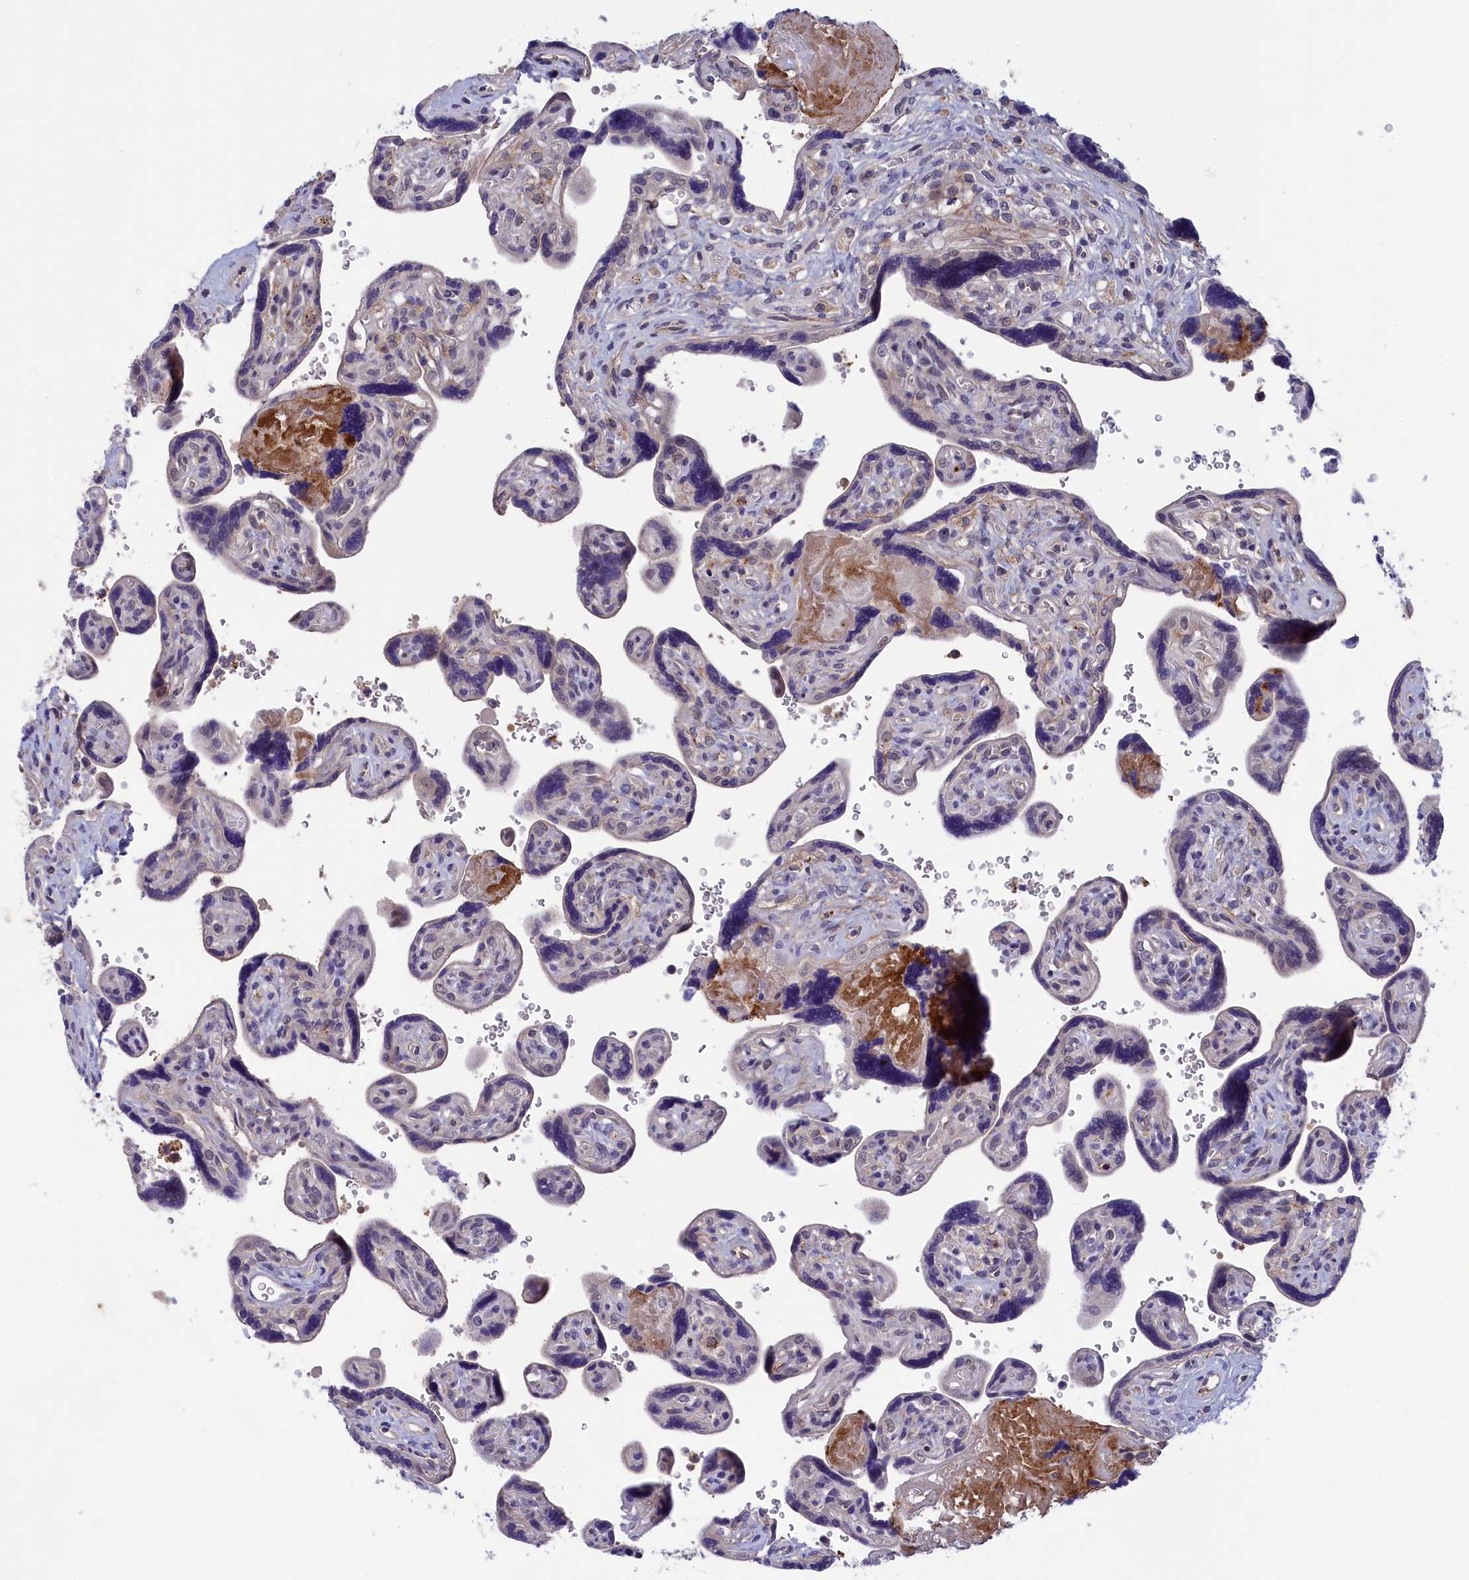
{"staining": {"intensity": "negative", "quantity": "none", "location": "none"}, "tissue": "placenta", "cell_type": "Trophoblastic cells", "image_type": "normal", "snomed": [{"axis": "morphology", "description": "Normal tissue, NOS"}, {"axis": "topography", "description": "Placenta"}], "caption": "The photomicrograph reveals no staining of trophoblastic cells in unremarkable placenta.", "gene": "STYX", "patient": {"sex": "female", "age": 39}}